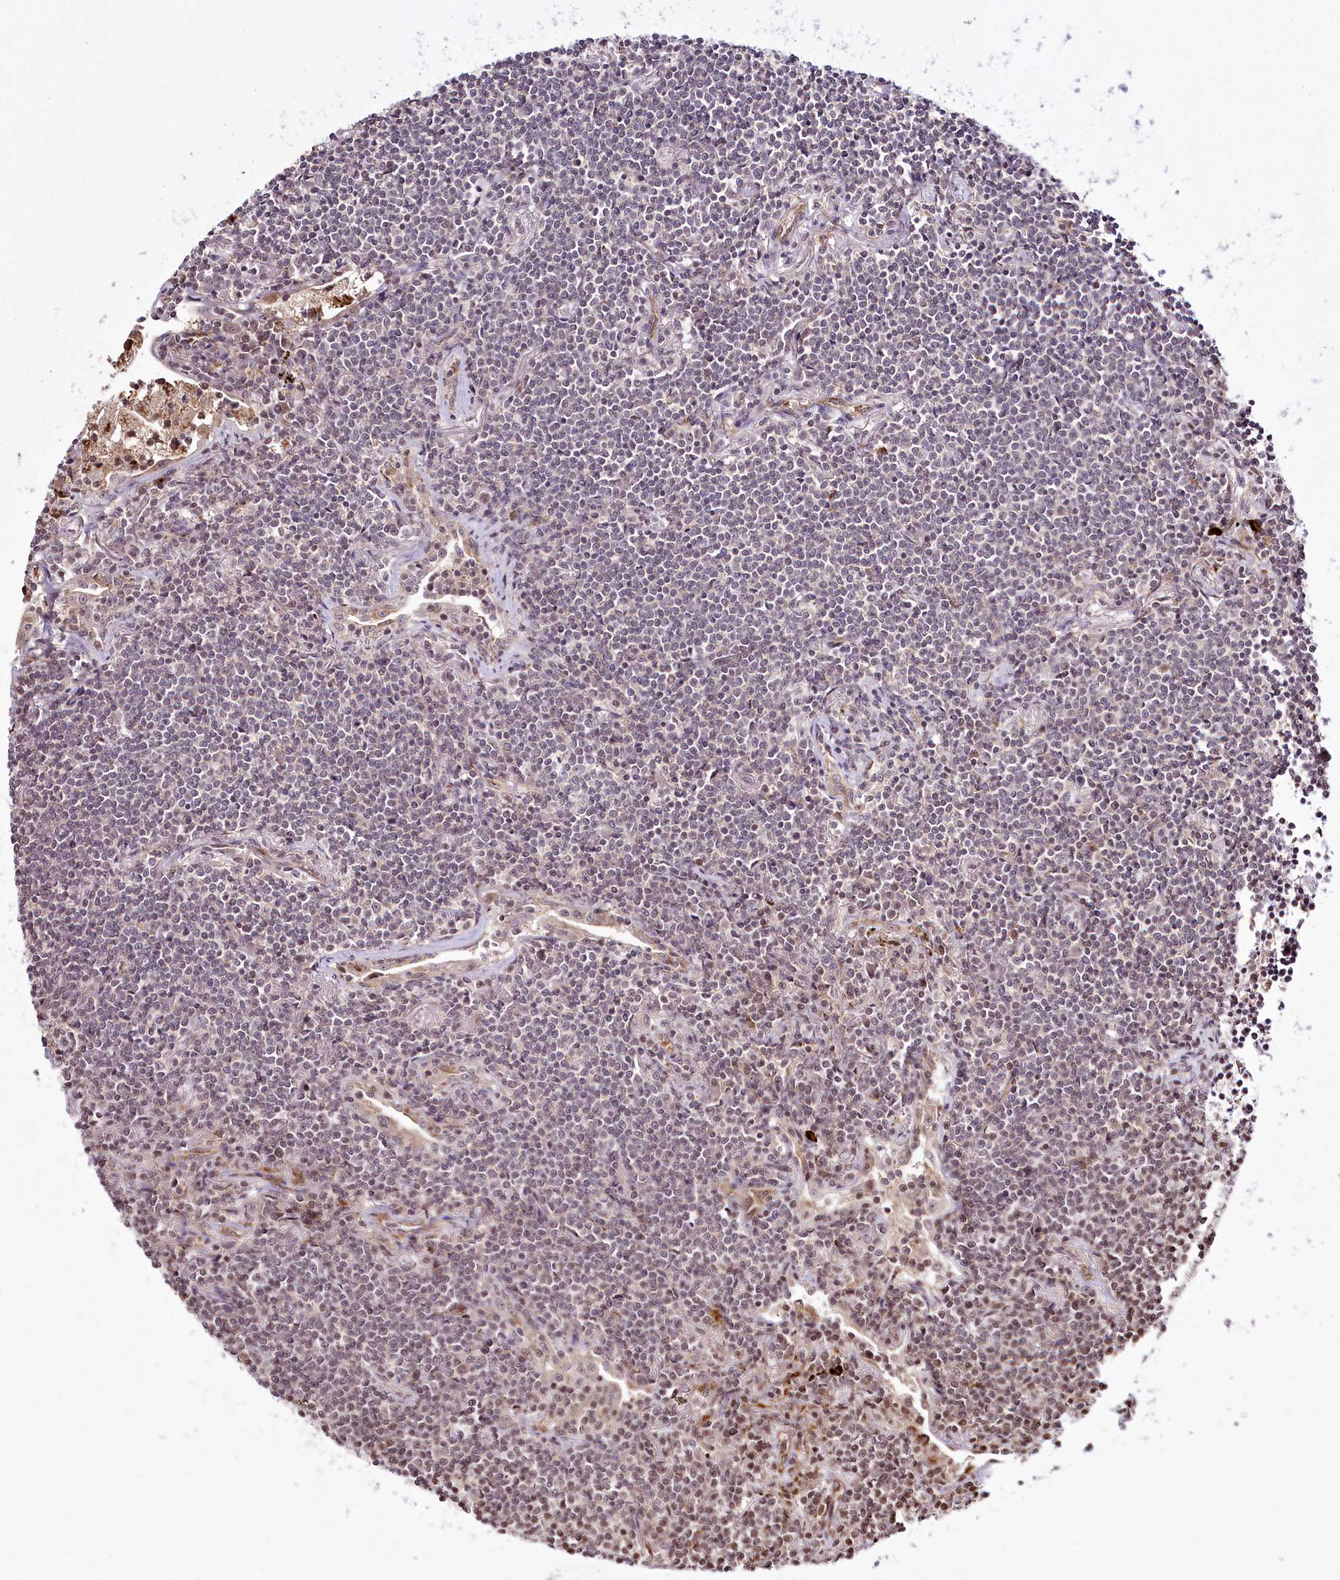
{"staining": {"intensity": "weak", "quantity": "<25%", "location": "nuclear"}, "tissue": "lymphoma", "cell_type": "Tumor cells", "image_type": "cancer", "snomed": [{"axis": "morphology", "description": "Malignant lymphoma, non-Hodgkin's type, Low grade"}, {"axis": "topography", "description": "Lung"}], "caption": "Immunohistochemistry photomicrograph of neoplastic tissue: malignant lymphoma, non-Hodgkin's type (low-grade) stained with DAB (3,3'-diaminobenzidine) reveals no significant protein staining in tumor cells.", "gene": "HOXC8", "patient": {"sex": "female", "age": 71}}